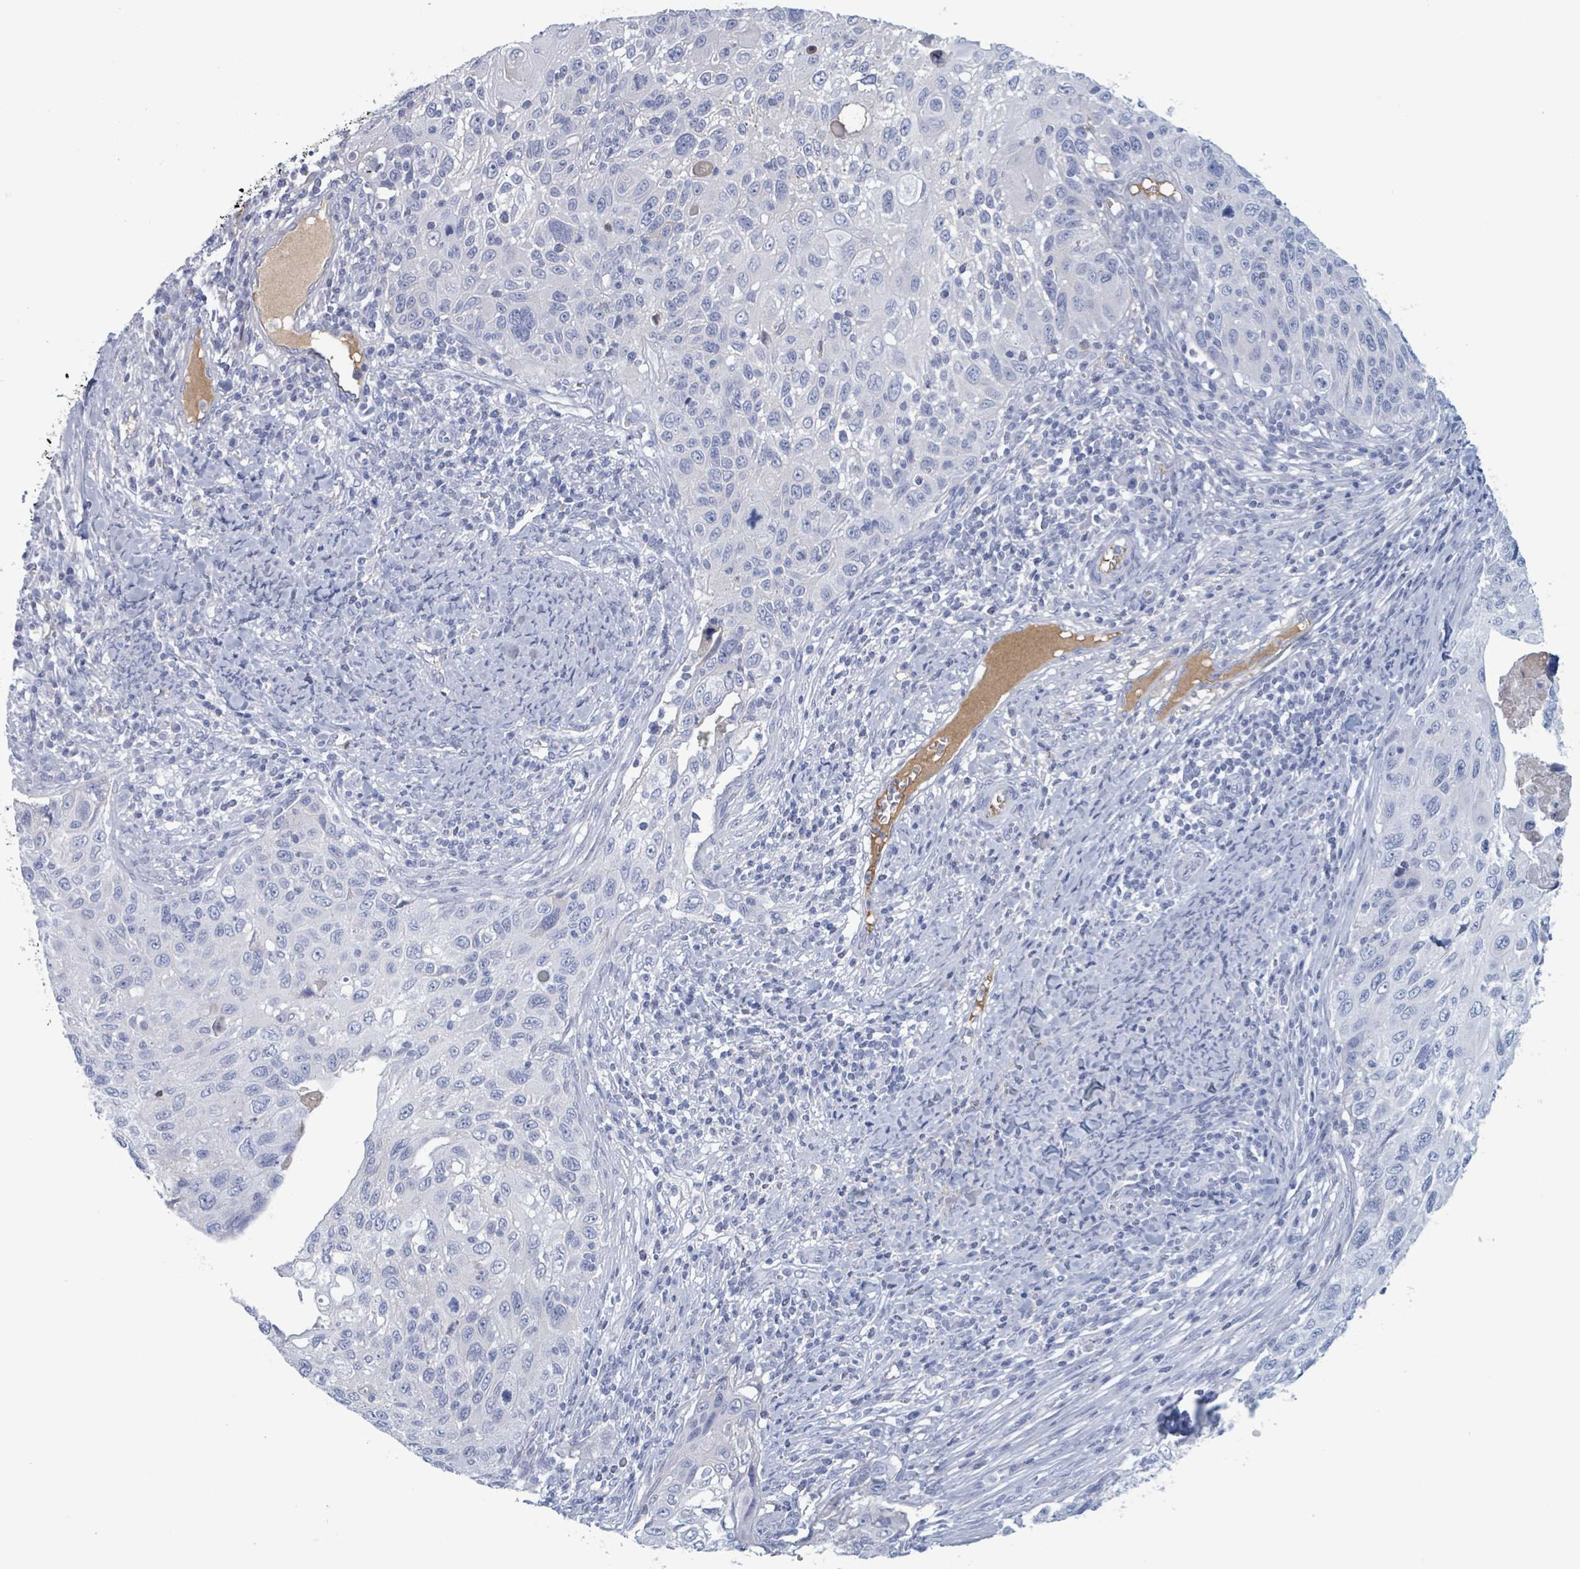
{"staining": {"intensity": "negative", "quantity": "none", "location": "none"}, "tissue": "cervical cancer", "cell_type": "Tumor cells", "image_type": "cancer", "snomed": [{"axis": "morphology", "description": "Squamous cell carcinoma, NOS"}, {"axis": "topography", "description": "Cervix"}], "caption": "Immunohistochemistry image of human cervical cancer stained for a protein (brown), which shows no expression in tumor cells. (Brightfield microscopy of DAB (3,3'-diaminobenzidine) IHC at high magnification).", "gene": "KLK4", "patient": {"sex": "female", "age": 70}}